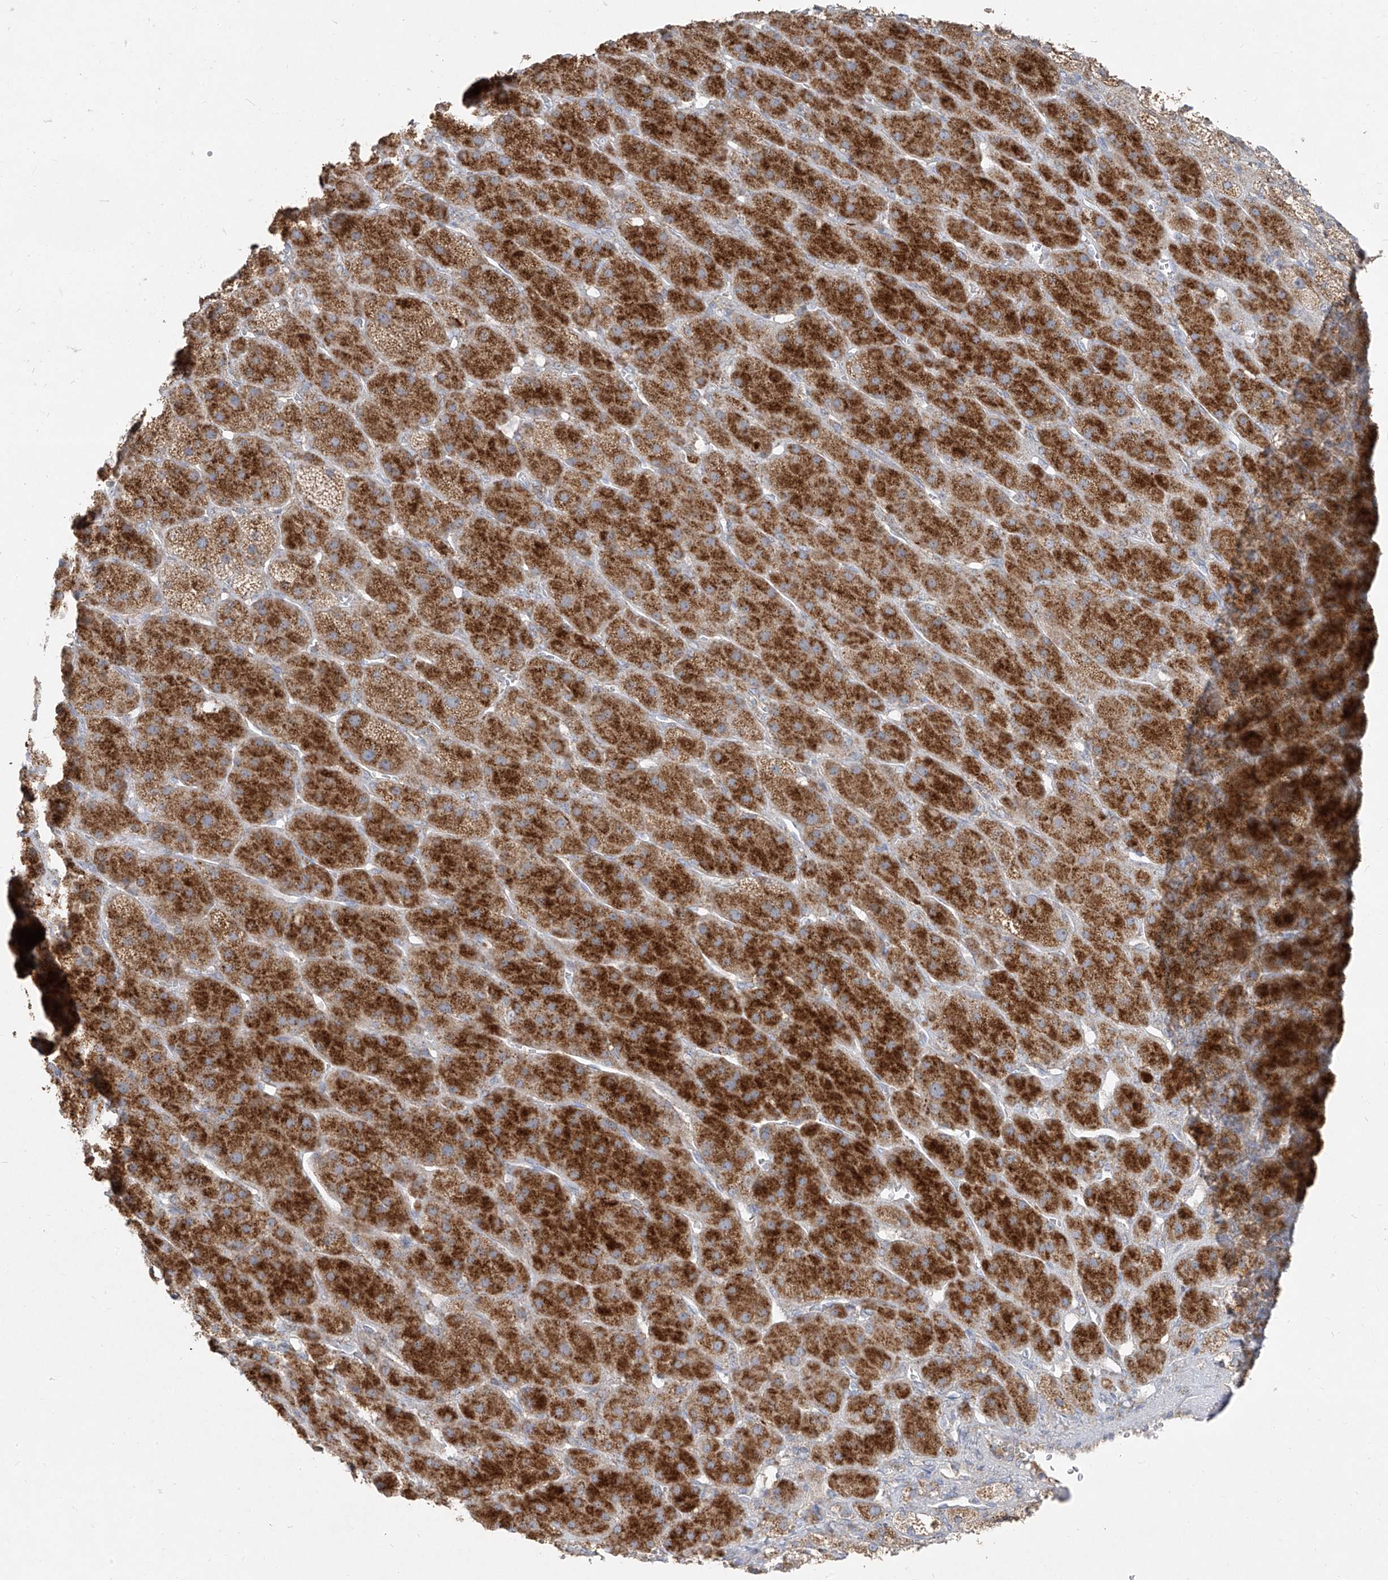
{"staining": {"intensity": "strong", "quantity": ">75%", "location": "cytoplasmic/membranous"}, "tissue": "adrenal gland", "cell_type": "Glandular cells", "image_type": "normal", "snomed": [{"axis": "morphology", "description": "Normal tissue, NOS"}, {"axis": "topography", "description": "Adrenal gland"}], "caption": "Adrenal gland stained with DAB (3,3'-diaminobenzidine) IHC exhibits high levels of strong cytoplasmic/membranous expression in approximately >75% of glandular cells. The staining is performed using DAB brown chromogen to label protein expression. The nuclei are counter-stained blue using hematoxylin.", "gene": "ABCD3", "patient": {"sex": "male", "age": 61}}